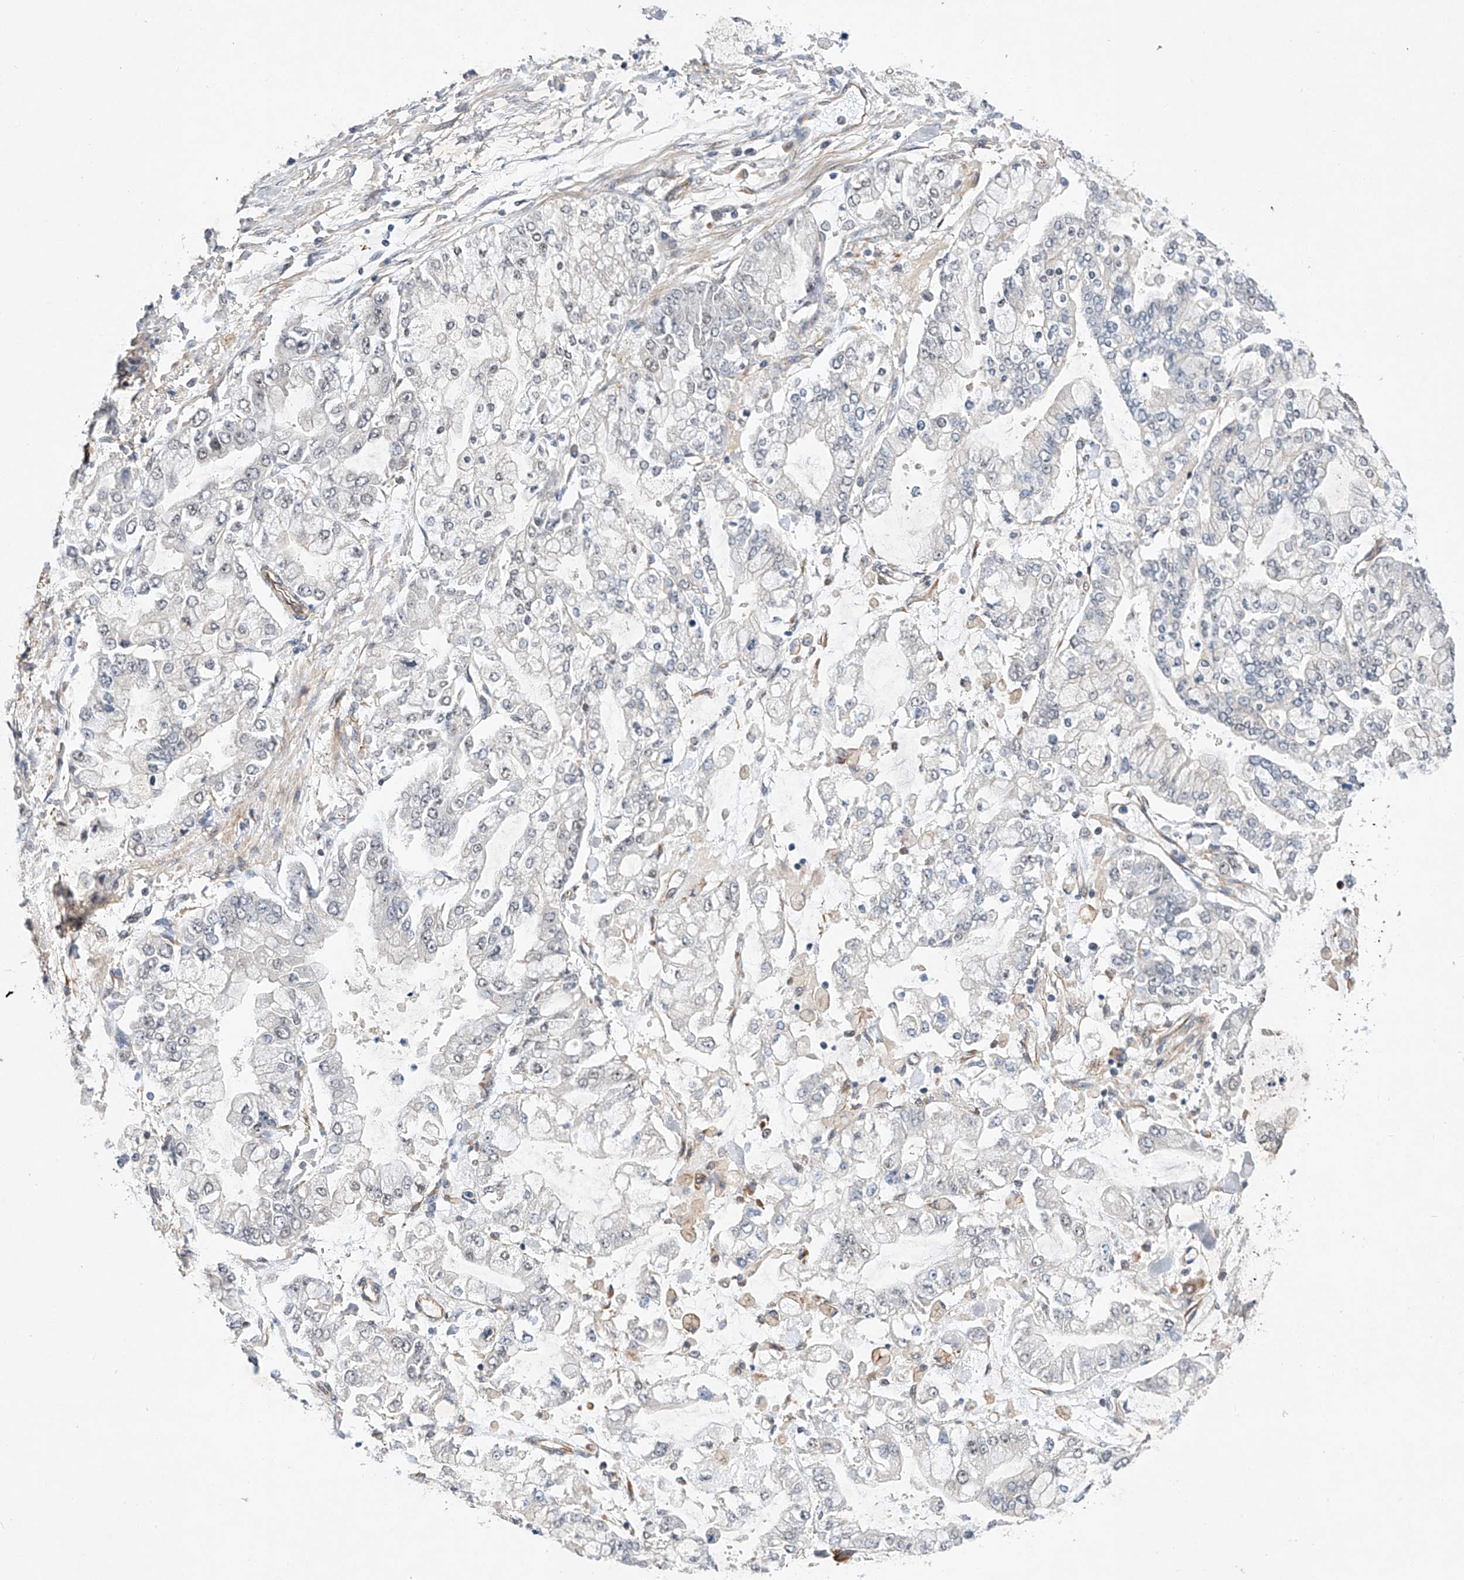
{"staining": {"intensity": "negative", "quantity": "none", "location": "none"}, "tissue": "stomach cancer", "cell_type": "Tumor cells", "image_type": "cancer", "snomed": [{"axis": "morphology", "description": "Normal tissue, NOS"}, {"axis": "morphology", "description": "Adenocarcinoma, NOS"}, {"axis": "topography", "description": "Stomach, upper"}, {"axis": "topography", "description": "Stomach"}], "caption": "Immunohistochemical staining of stomach adenocarcinoma displays no significant expression in tumor cells.", "gene": "AMD1", "patient": {"sex": "male", "age": 76}}